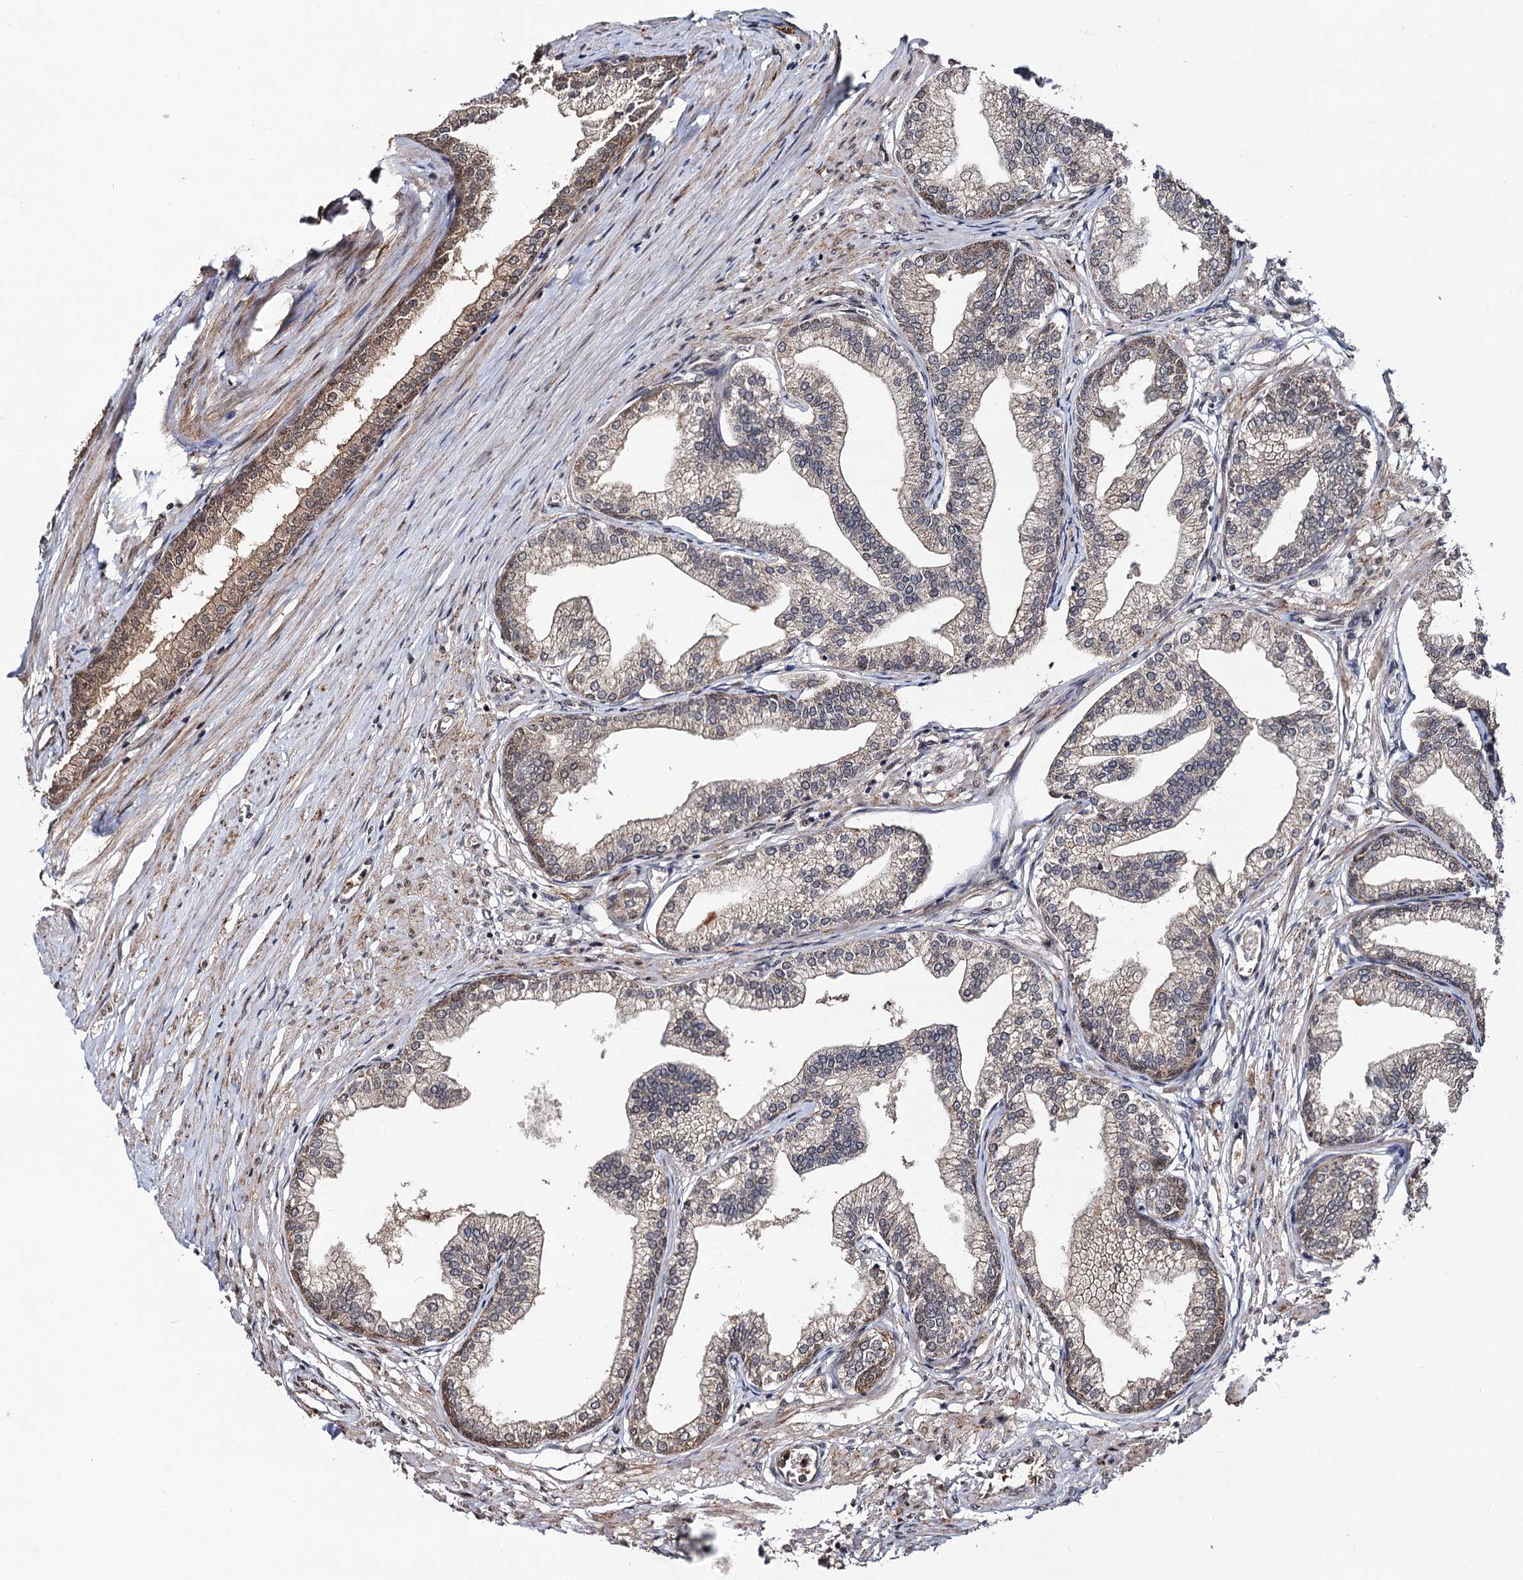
{"staining": {"intensity": "moderate", "quantity": "25%-75%", "location": "cytoplasmic/membranous,nuclear"}, "tissue": "prostate", "cell_type": "Glandular cells", "image_type": "normal", "snomed": [{"axis": "morphology", "description": "Normal tissue, NOS"}, {"axis": "morphology", "description": "Urothelial carcinoma, Low grade"}, {"axis": "topography", "description": "Urinary bladder"}, {"axis": "topography", "description": "Prostate"}], "caption": "Prostate stained with a brown dye displays moderate cytoplasmic/membranous,nuclear positive expression in about 25%-75% of glandular cells.", "gene": "SFSWAP", "patient": {"sex": "male", "age": 60}}